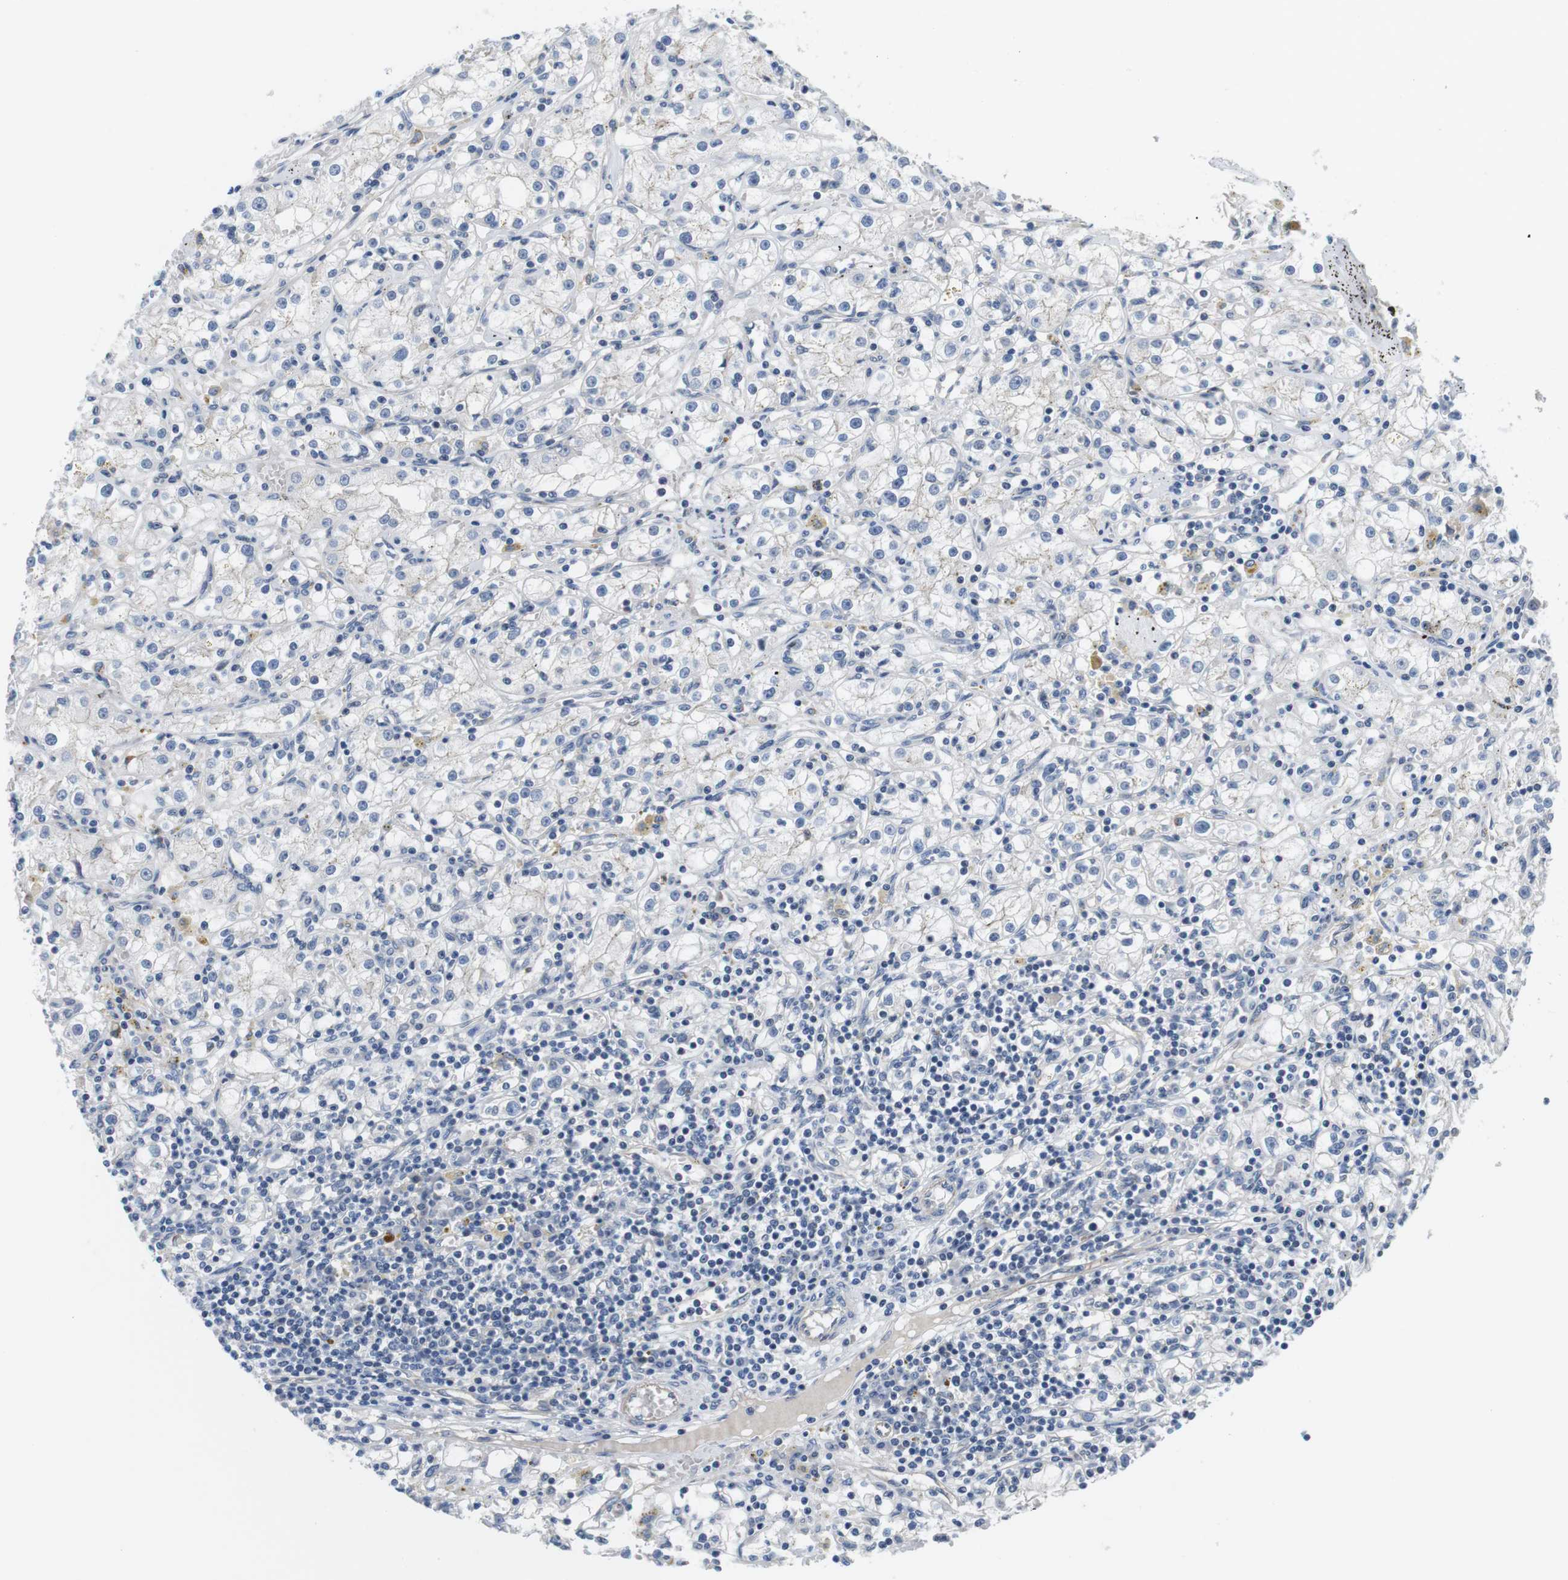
{"staining": {"intensity": "negative", "quantity": "none", "location": "none"}, "tissue": "renal cancer", "cell_type": "Tumor cells", "image_type": "cancer", "snomed": [{"axis": "morphology", "description": "Adenocarcinoma, NOS"}, {"axis": "topography", "description": "Kidney"}], "caption": "The photomicrograph demonstrates no significant staining in tumor cells of adenocarcinoma (renal).", "gene": "NECTIN1", "patient": {"sex": "male", "age": 56}}